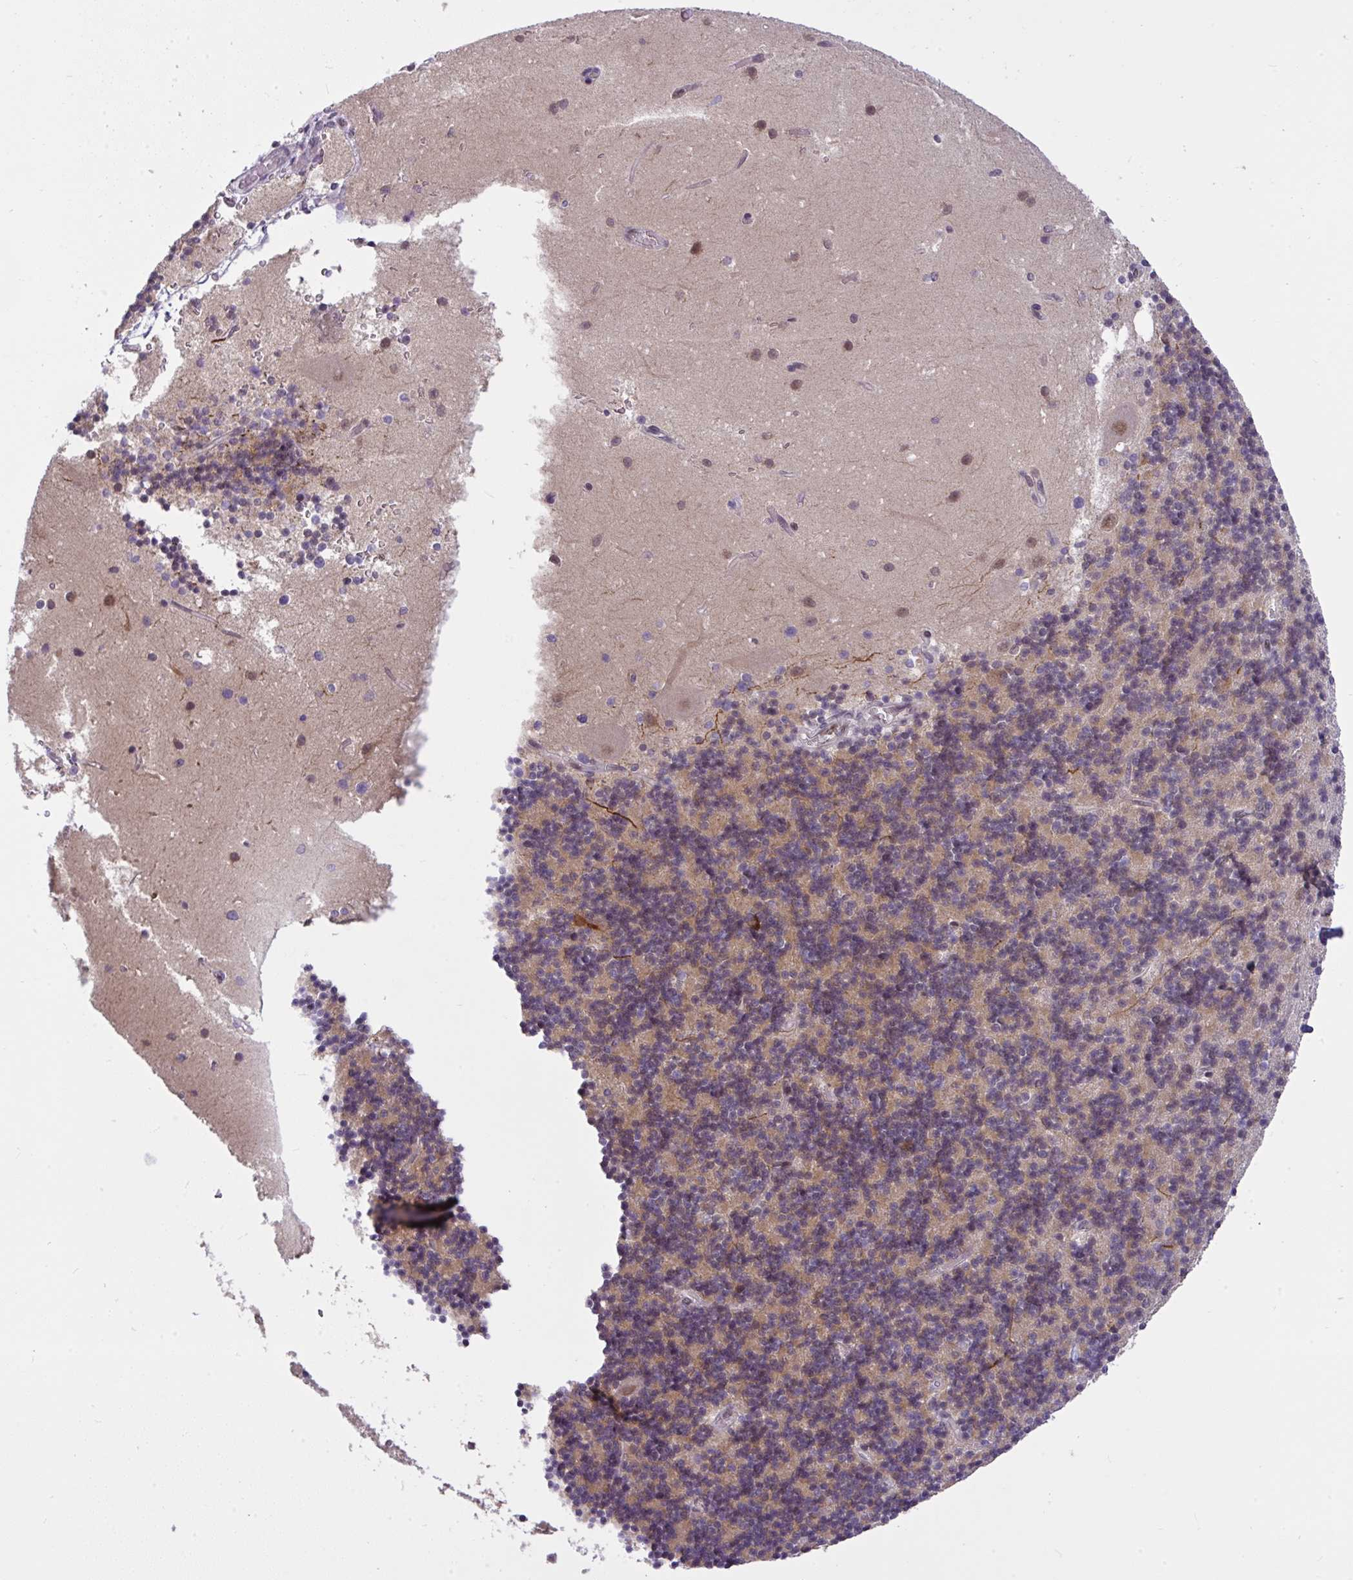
{"staining": {"intensity": "moderate", "quantity": "25%-75%", "location": "cytoplasmic/membranous"}, "tissue": "cerebellum", "cell_type": "Cells in granular layer", "image_type": "normal", "snomed": [{"axis": "morphology", "description": "Normal tissue, NOS"}, {"axis": "topography", "description": "Cerebellum"}], "caption": "Brown immunohistochemical staining in normal human cerebellum exhibits moderate cytoplasmic/membranous expression in approximately 25%-75% of cells in granular layer.", "gene": "KLF2", "patient": {"sex": "male", "age": 54}}